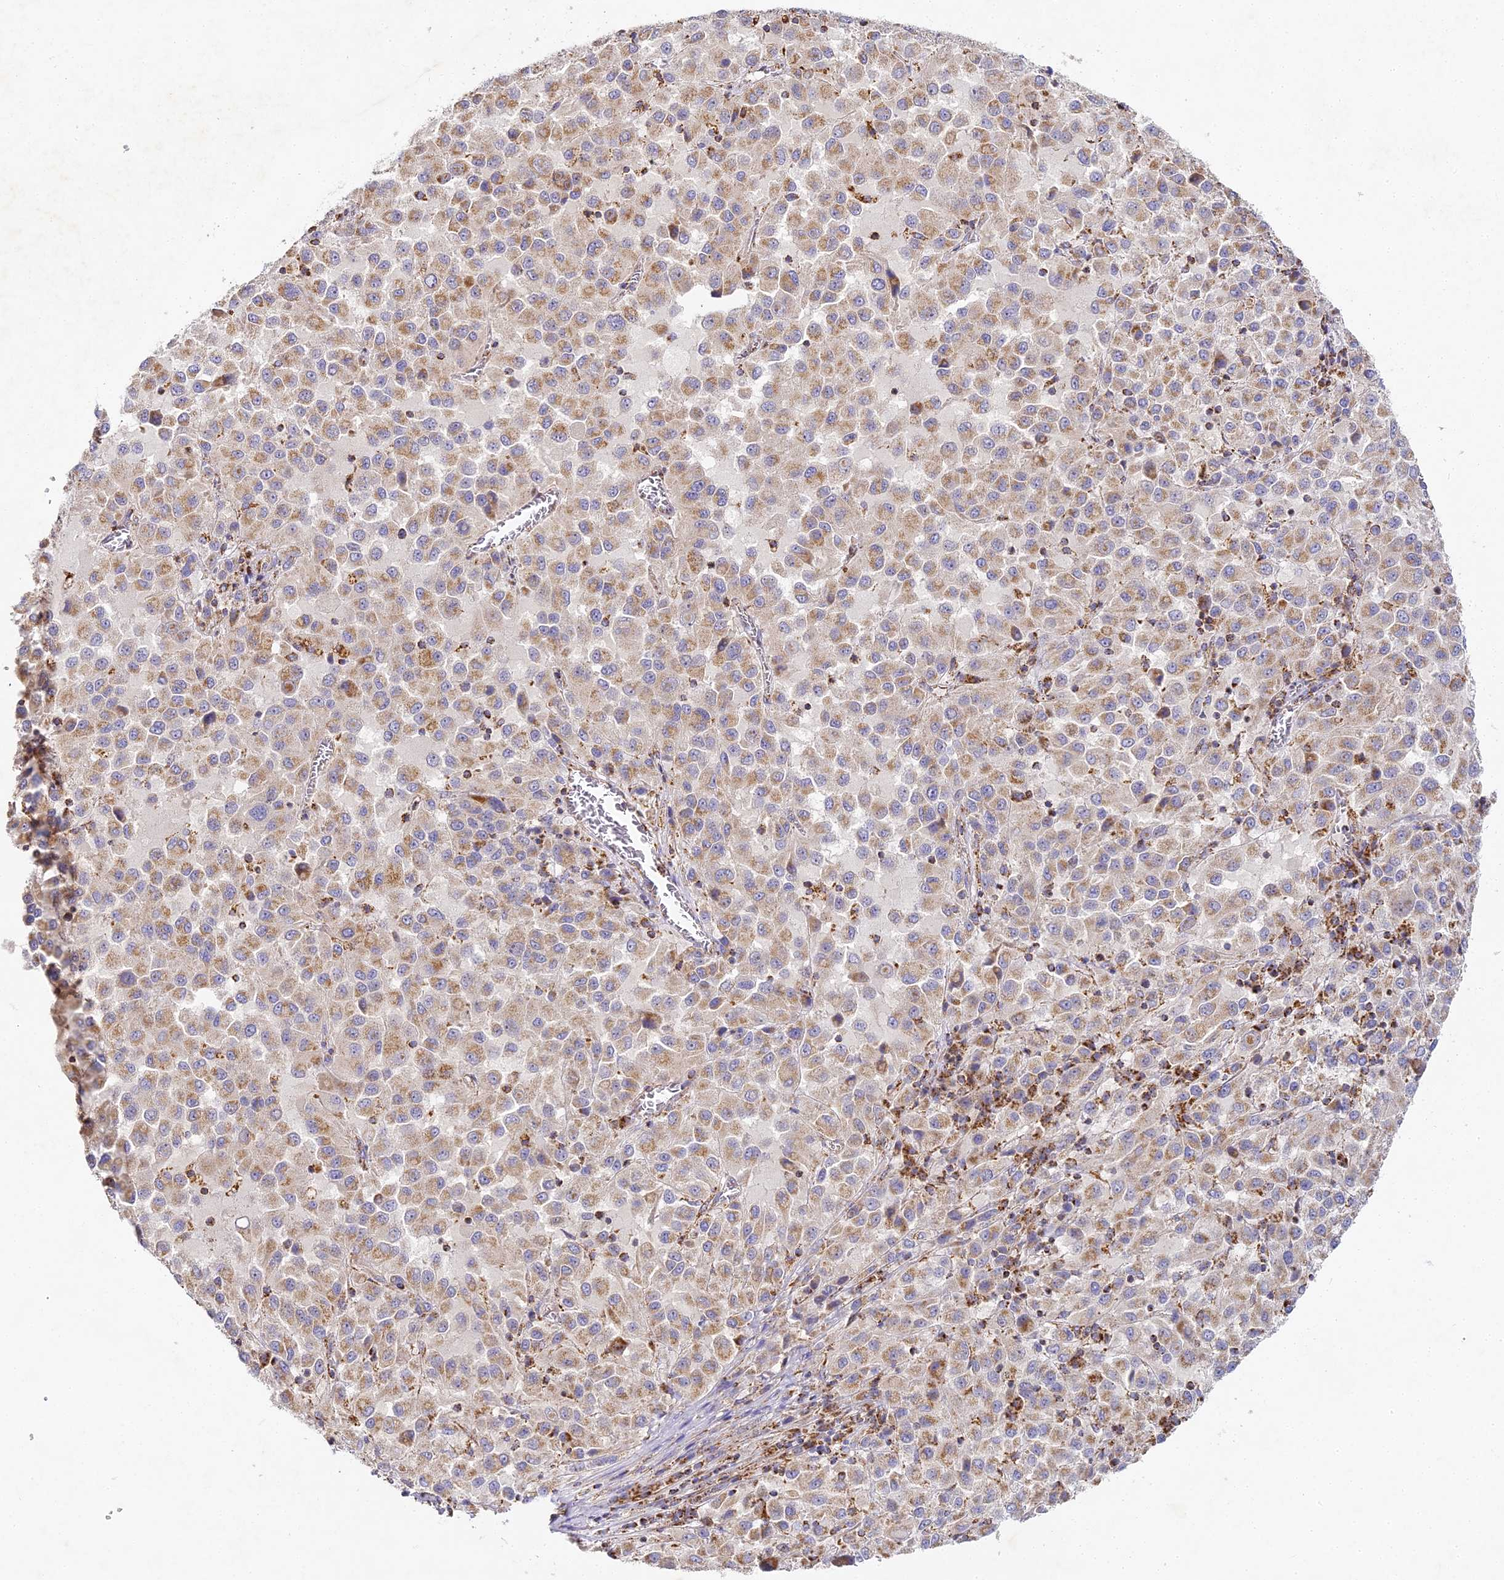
{"staining": {"intensity": "moderate", "quantity": "25%-75%", "location": "cytoplasmic/membranous"}, "tissue": "melanoma", "cell_type": "Tumor cells", "image_type": "cancer", "snomed": [{"axis": "morphology", "description": "Malignant melanoma, Metastatic site"}, {"axis": "topography", "description": "Lung"}], "caption": "Brown immunohistochemical staining in melanoma shows moderate cytoplasmic/membranous expression in approximately 25%-75% of tumor cells.", "gene": "DONSON", "patient": {"sex": "male", "age": 64}}